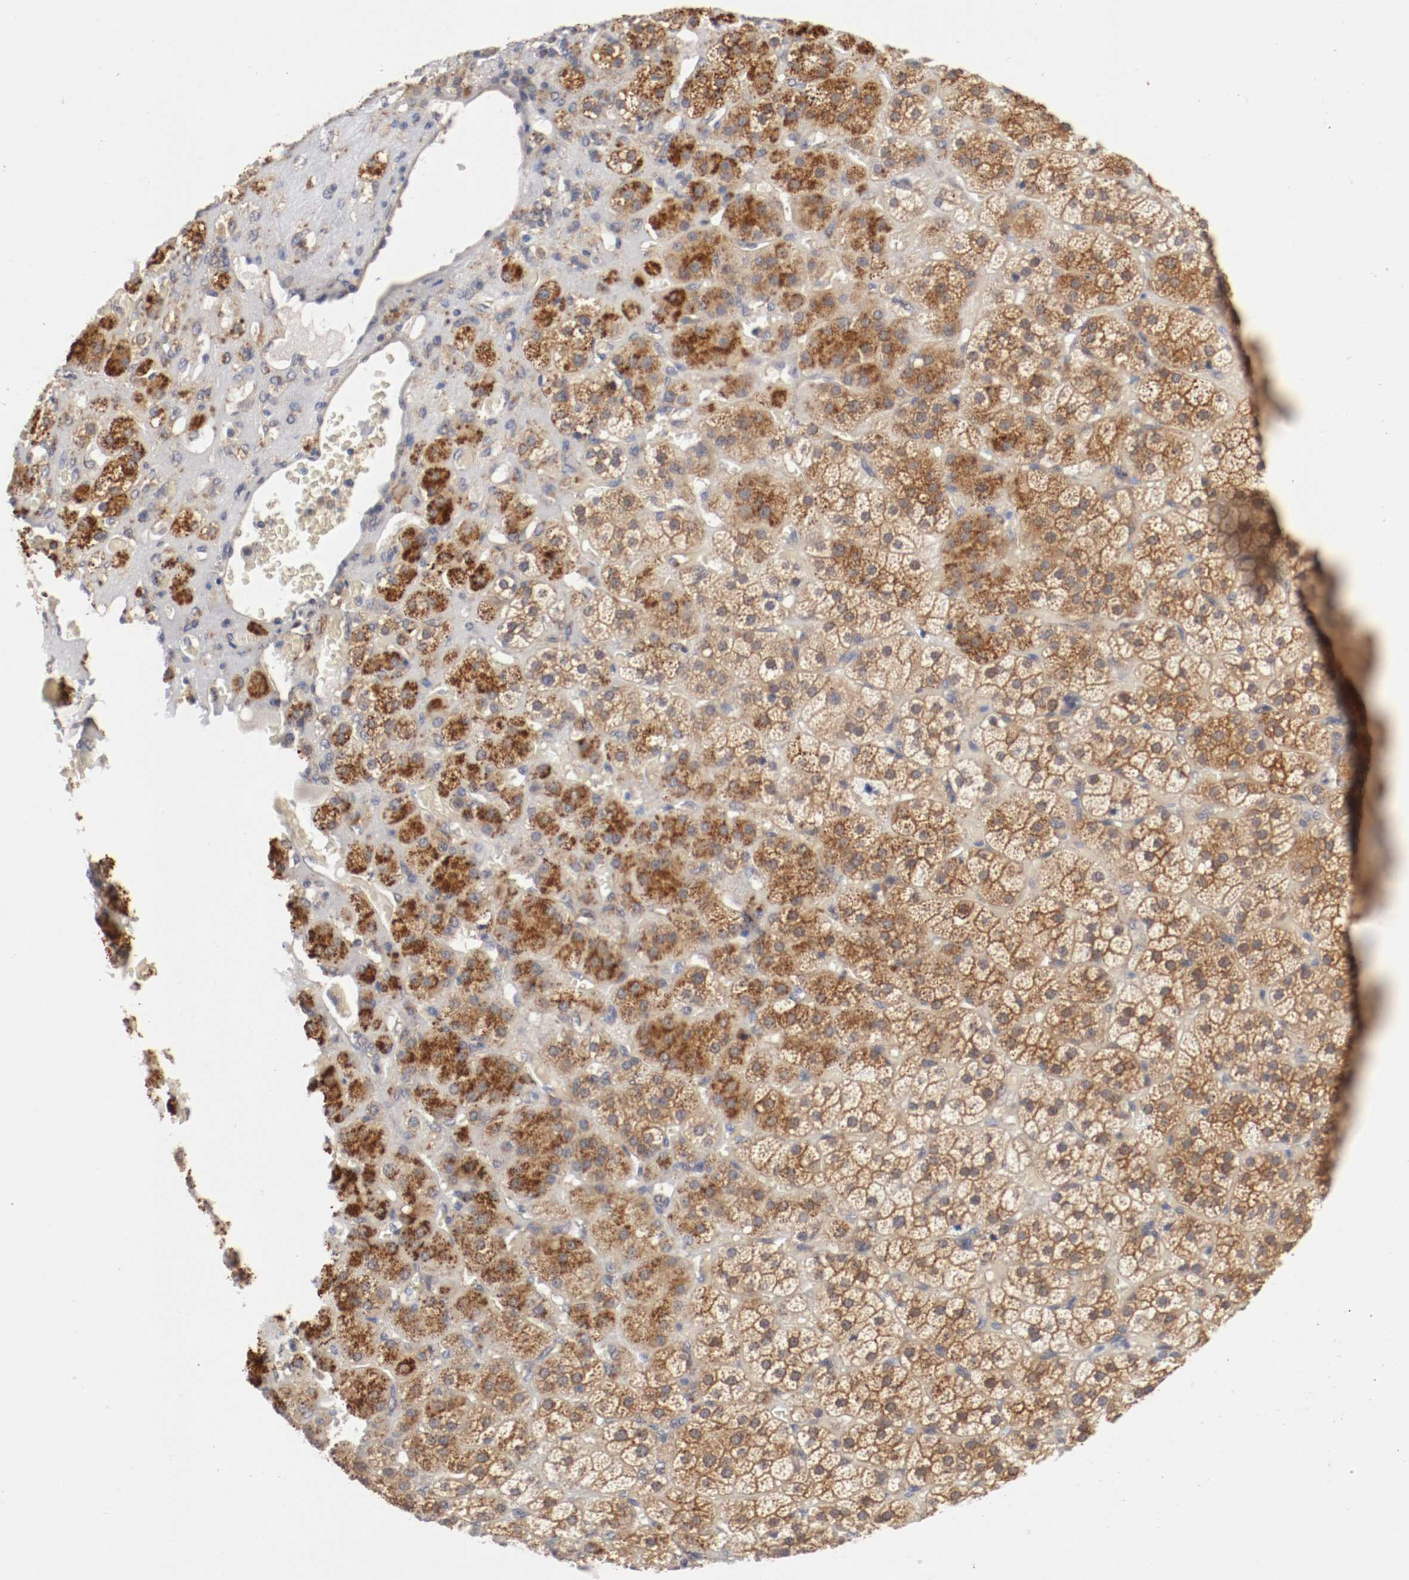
{"staining": {"intensity": "moderate", "quantity": ">75%", "location": "cytoplasmic/membranous,nuclear"}, "tissue": "adrenal gland", "cell_type": "Glandular cells", "image_type": "normal", "snomed": [{"axis": "morphology", "description": "Normal tissue, NOS"}, {"axis": "topography", "description": "Adrenal gland"}], "caption": "Immunohistochemical staining of benign adrenal gland displays >75% levels of moderate cytoplasmic/membranous,nuclear protein staining in about >75% of glandular cells.", "gene": "FKBP3", "patient": {"sex": "female", "age": 71}}